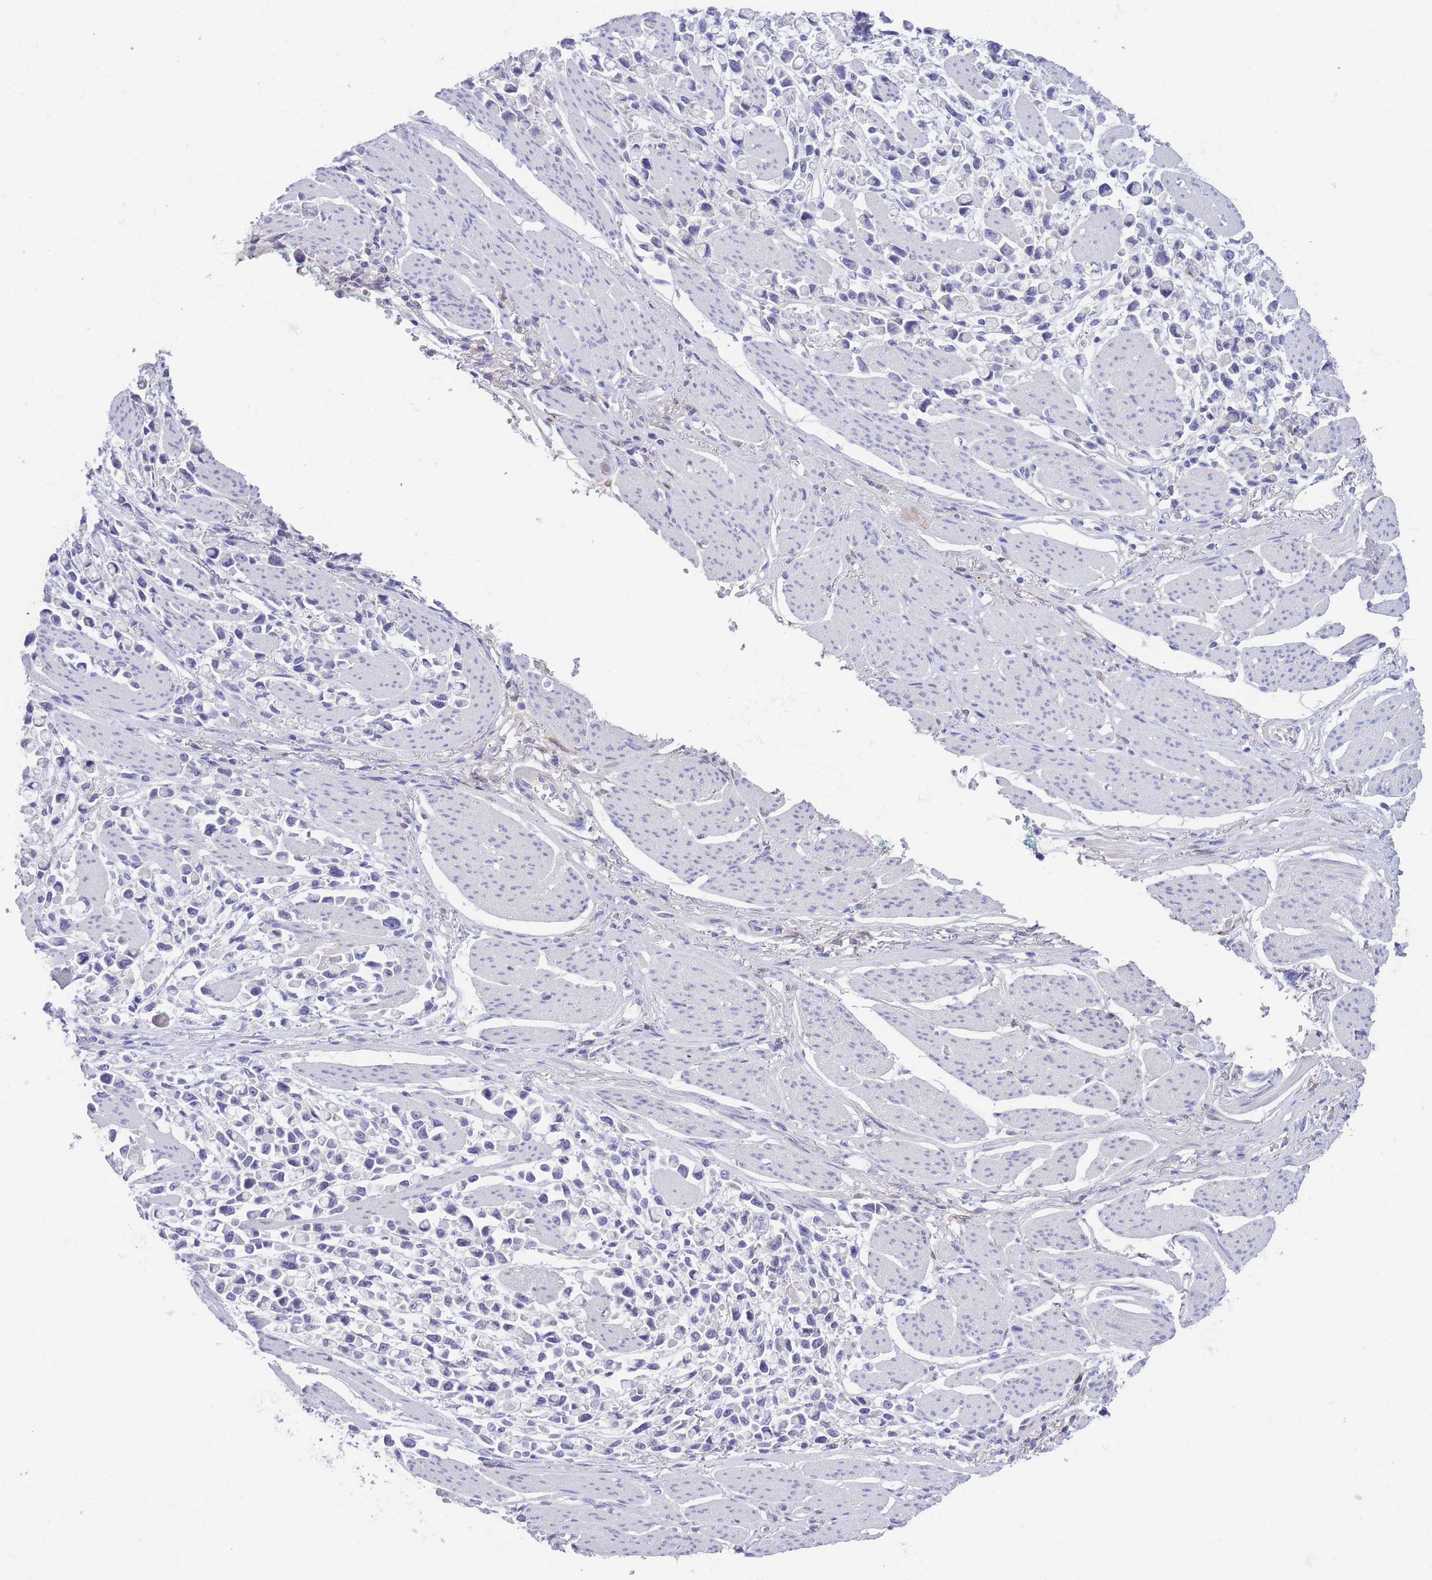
{"staining": {"intensity": "negative", "quantity": "none", "location": "none"}, "tissue": "stomach cancer", "cell_type": "Tumor cells", "image_type": "cancer", "snomed": [{"axis": "morphology", "description": "Adenocarcinoma, NOS"}, {"axis": "topography", "description": "Stomach"}], "caption": "A high-resolution image shows immunohistochemistry (IHC) staining of stomach cancer (adenocarcinoma), which exhibits no significant staining in tumor cells.", "gene": "PCDHB3", "patient": {"sex": "female", "age": 81}}